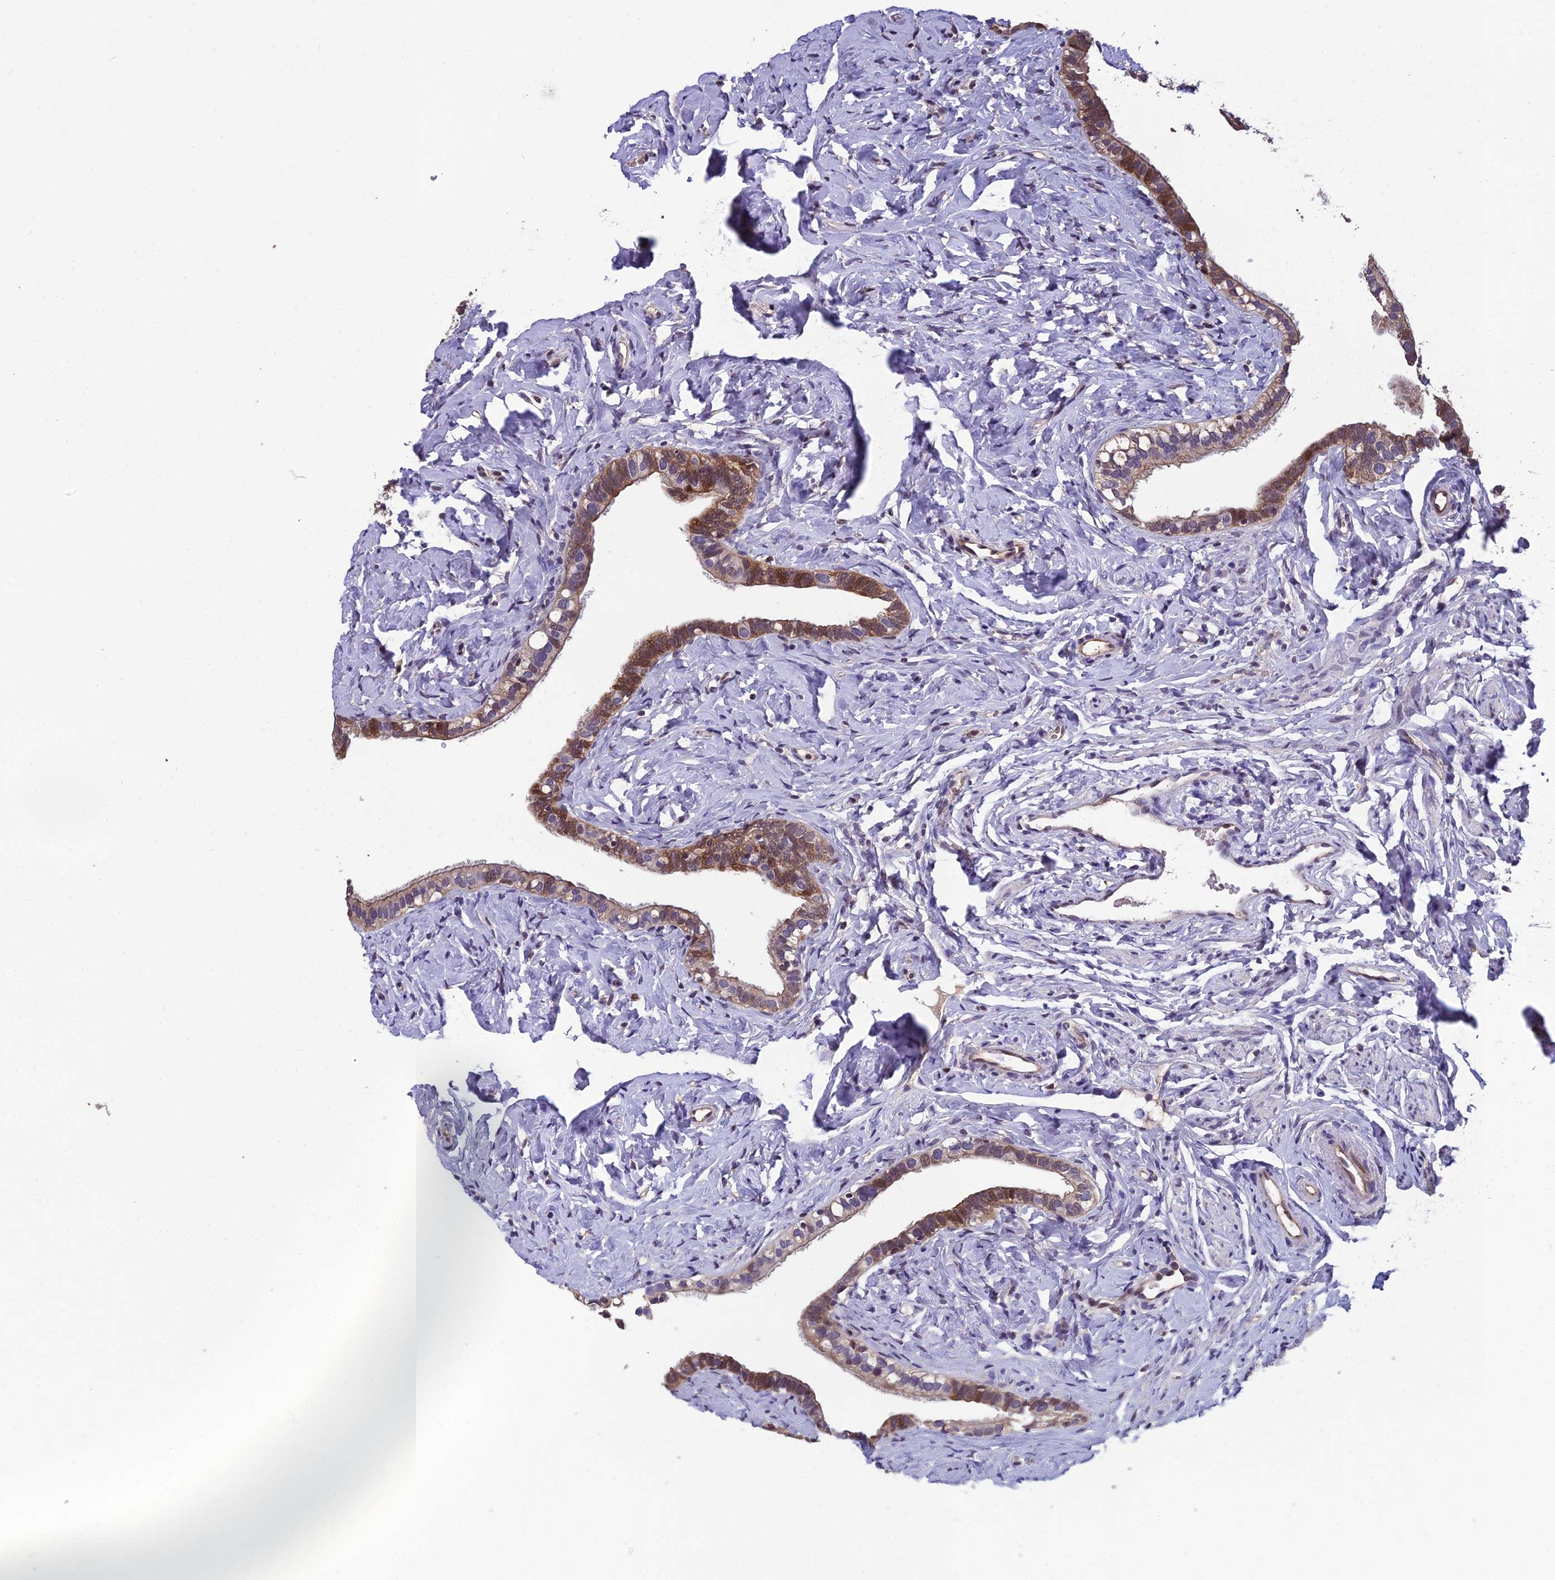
{"staining": {"intensity": "moderate", "quantity": ">75%", "location": "cytoplasmic/membranous,nuclear"}, "tissue": "fallopian tube", "cell_type": "Glandular cells", "image_type": "normal", "snomed": [{"axis": "morphology", "description": "Normal tissue, NOS"}, {"axis": "topography", "description": "Fallopian tube"}], "caption": "Protein staining of normal fallopian tube displays moderate cytoplasmic/membranous,nuclear expression in approximately >75% of glandular cells. (Brightfield microscopy of DAB IHC at high magnification).", "gene": "GRWD1", "patient": {"sex": "female", "age": 66}}